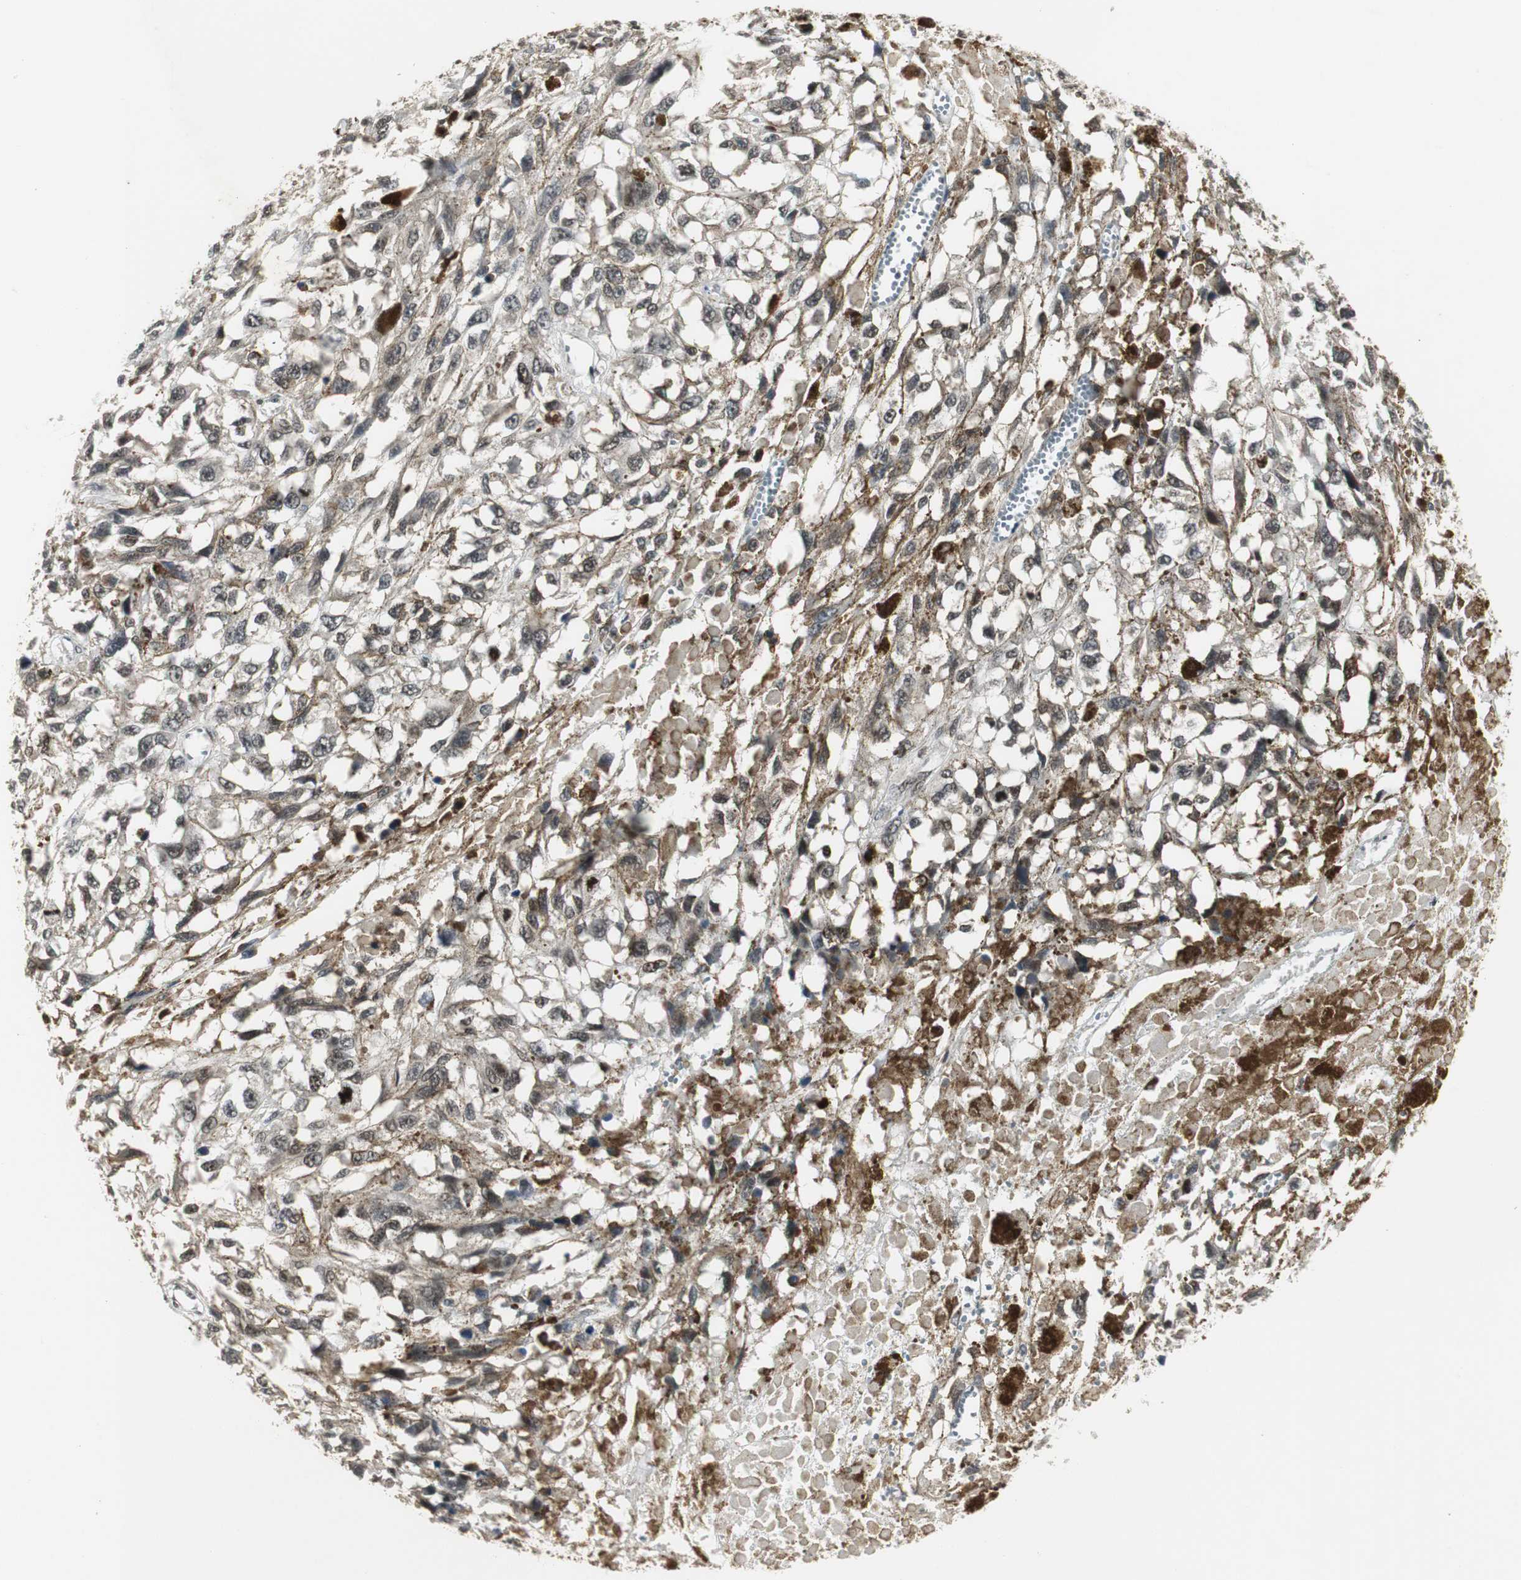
{"staining": {"intensity": "weak", "quantity": ">75%", "location": "cytoplasmic/membranous,nuclear"}, "tissue": "melanoma", "cell_type": "Tumor cells", "image_type": "cancer", "snomed": [{"axis": "morphology", "description": "Malignant melanoma, Metastatic site"}, {"axis": "topography", "description": "Lymph node"}], "caption": "IHC (DAB) staining of melanoma reveals weak cytoplasmic/membranous and nuclear protein expression in about >75% of tumor cells. (DAB IHC with brightfield microscopy, high magnification).", "gene": "MPG", "patient": {"sex": "male", "age": 59}}